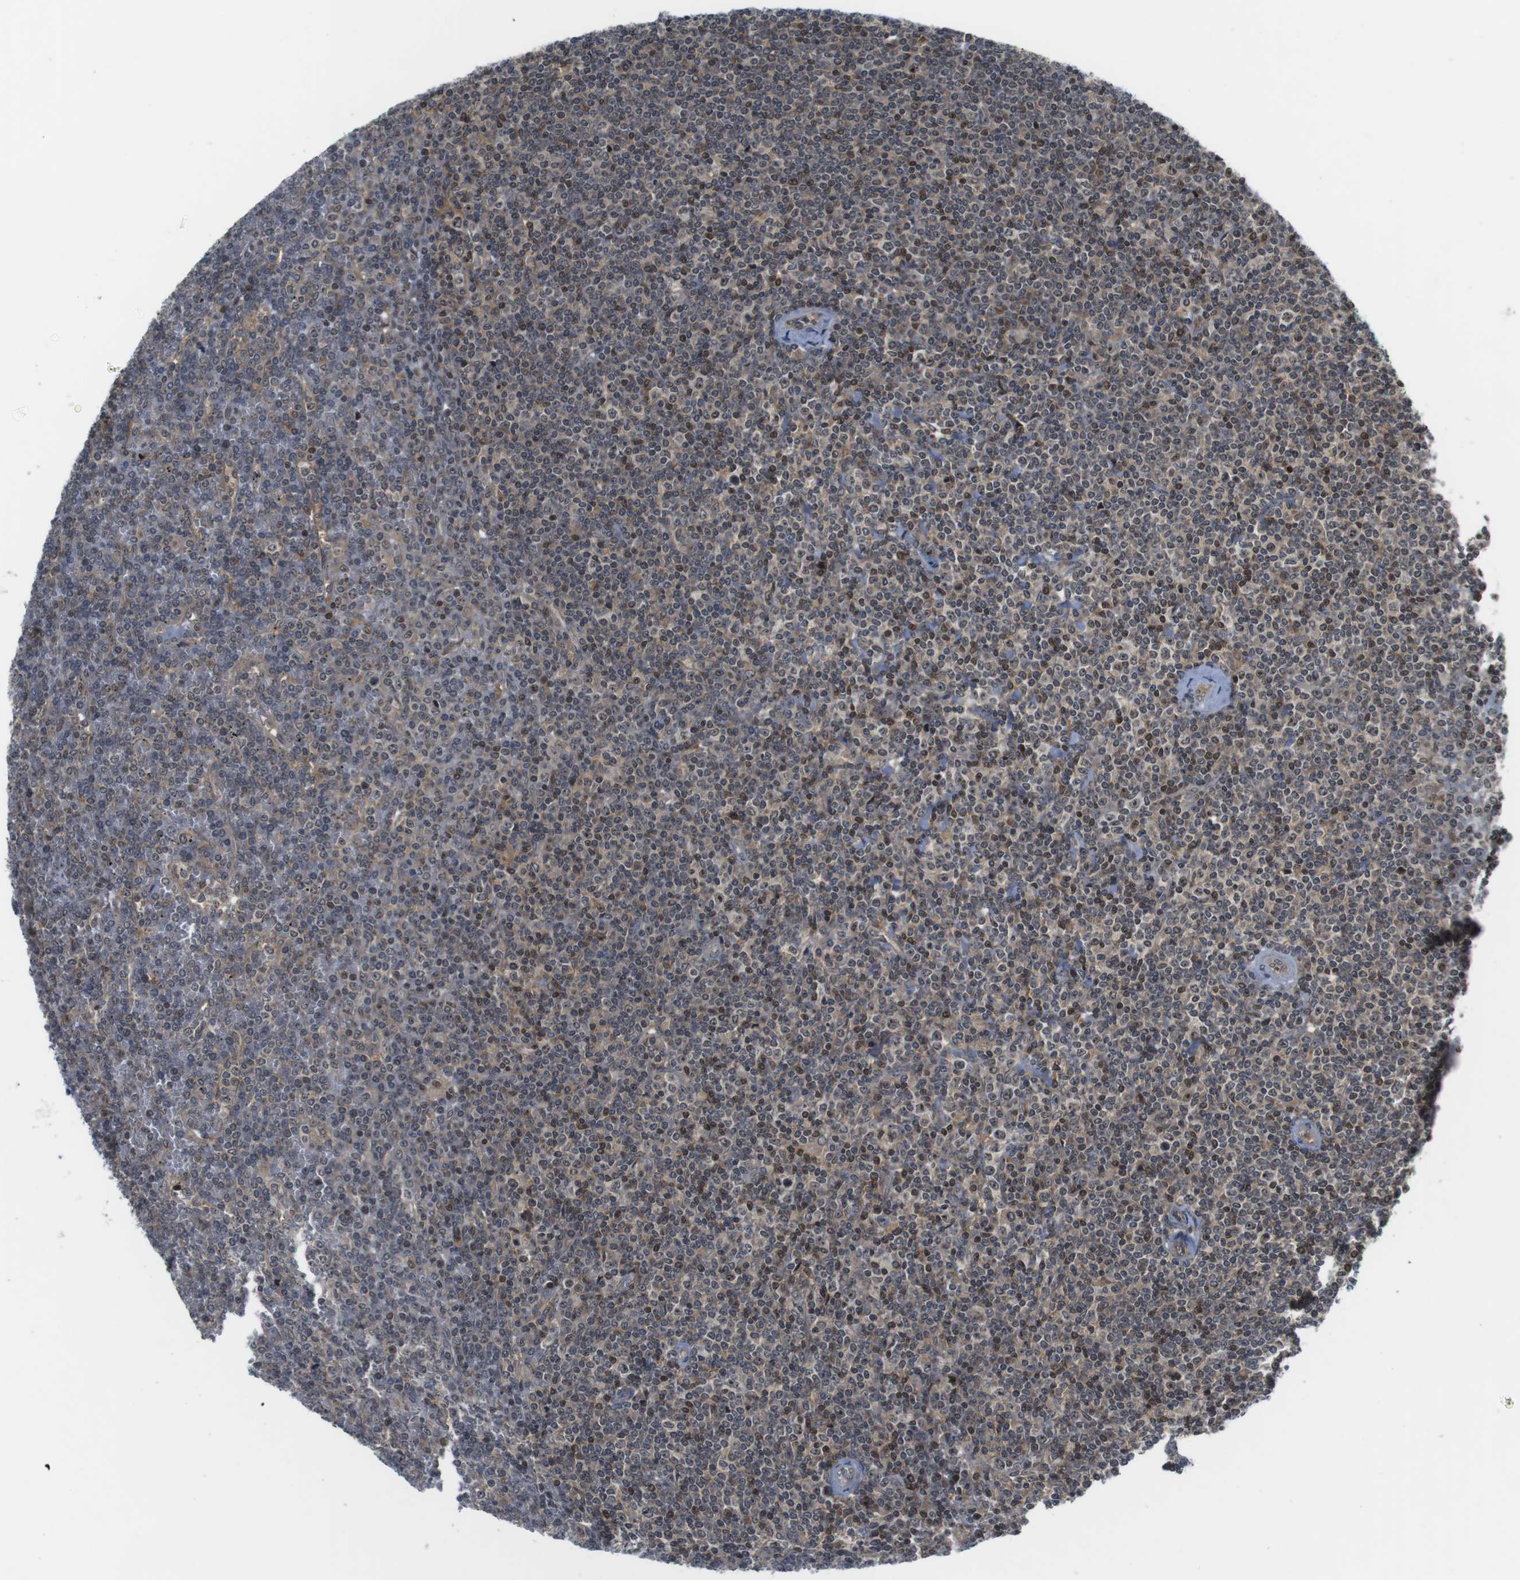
{"staining": {"intensity": "moderate", "quantity": "<25%", "location": "nuclear"}, "tissue": "lymphoma", "cell_type": "Tumor cells", "image_type": "cancer", "snomed": [{"axis": "morphology", "description": "Malignant lymphoma, non-Hodgkin's type, Low grade"}, {"axis": "topography", "description": "Spleen"}], "caption": "About <25% of tumor cells in lymphoma reveal moderate nuclear protein staining as visualized by brown immunohistochemical staining.", "gene": "CC2D1A", "patient": {"sex": "female", "age": 19}}